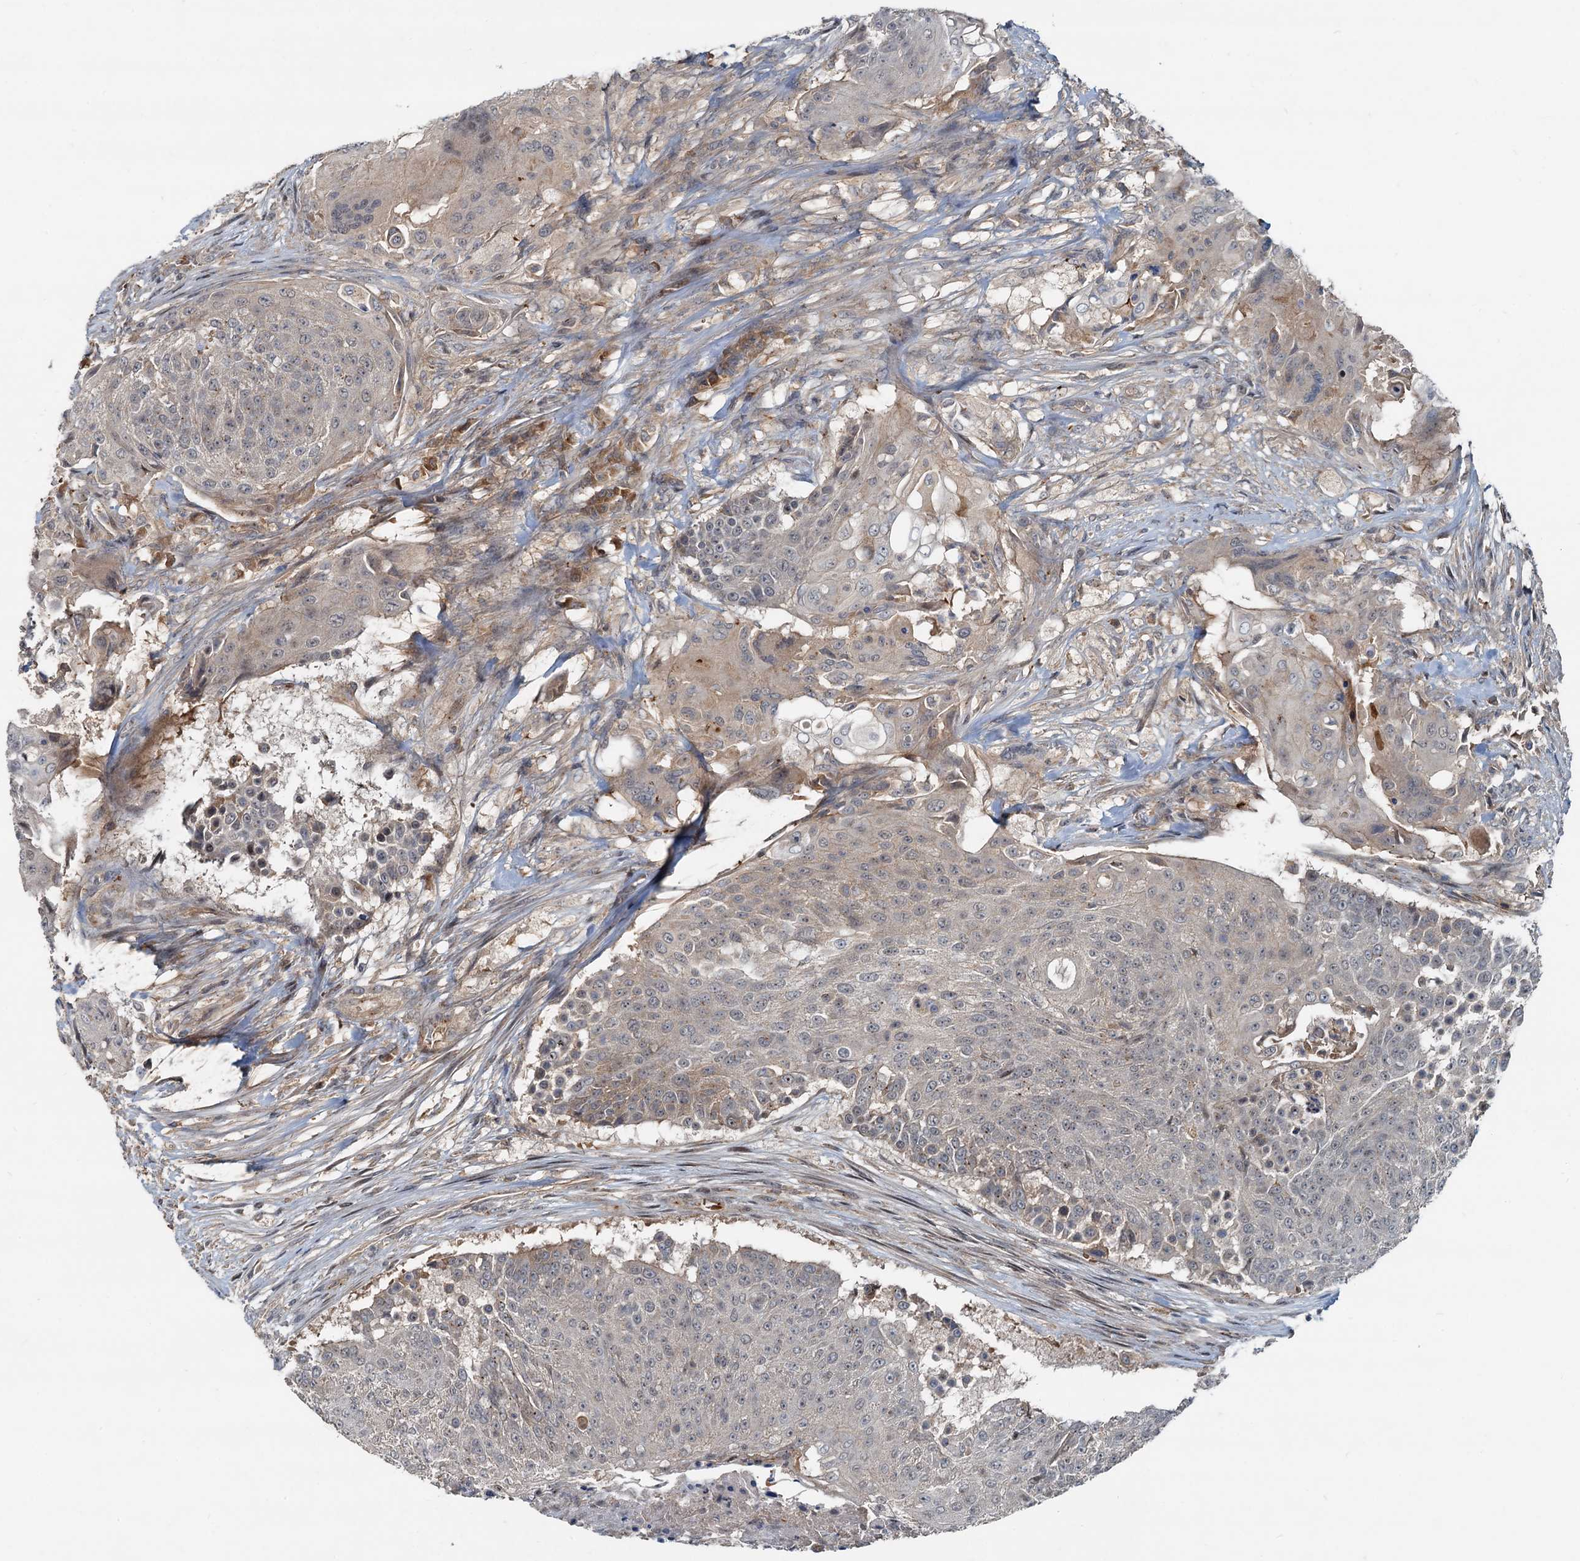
{"staining": {"intensity": "weak", "quantity": "25%-75%", "location": "cytoplasmic/membranous,nuclear"}, "tissue": "urothelial cancer", "cell_type": "Tumor cells", "image_type": "cancer", "snomed": [{"axis": "morphology", "description": "Urothelial carcinoma, High grade"}, {"axis": "topography", "description": "Urinary bladder"}], "caption": "IHC photomicrograph of neoplastic tissue: urothelial cancer stained using IHC shows low levels of weak protein expression localized specifically in the cytoplasmic/membranous and nuclear of tumor cells, appearing as a cytoplasmic/membranous and nuclear brown color.", "gene": "CEP68", "patient": {"sex": "female", "age": 63}}